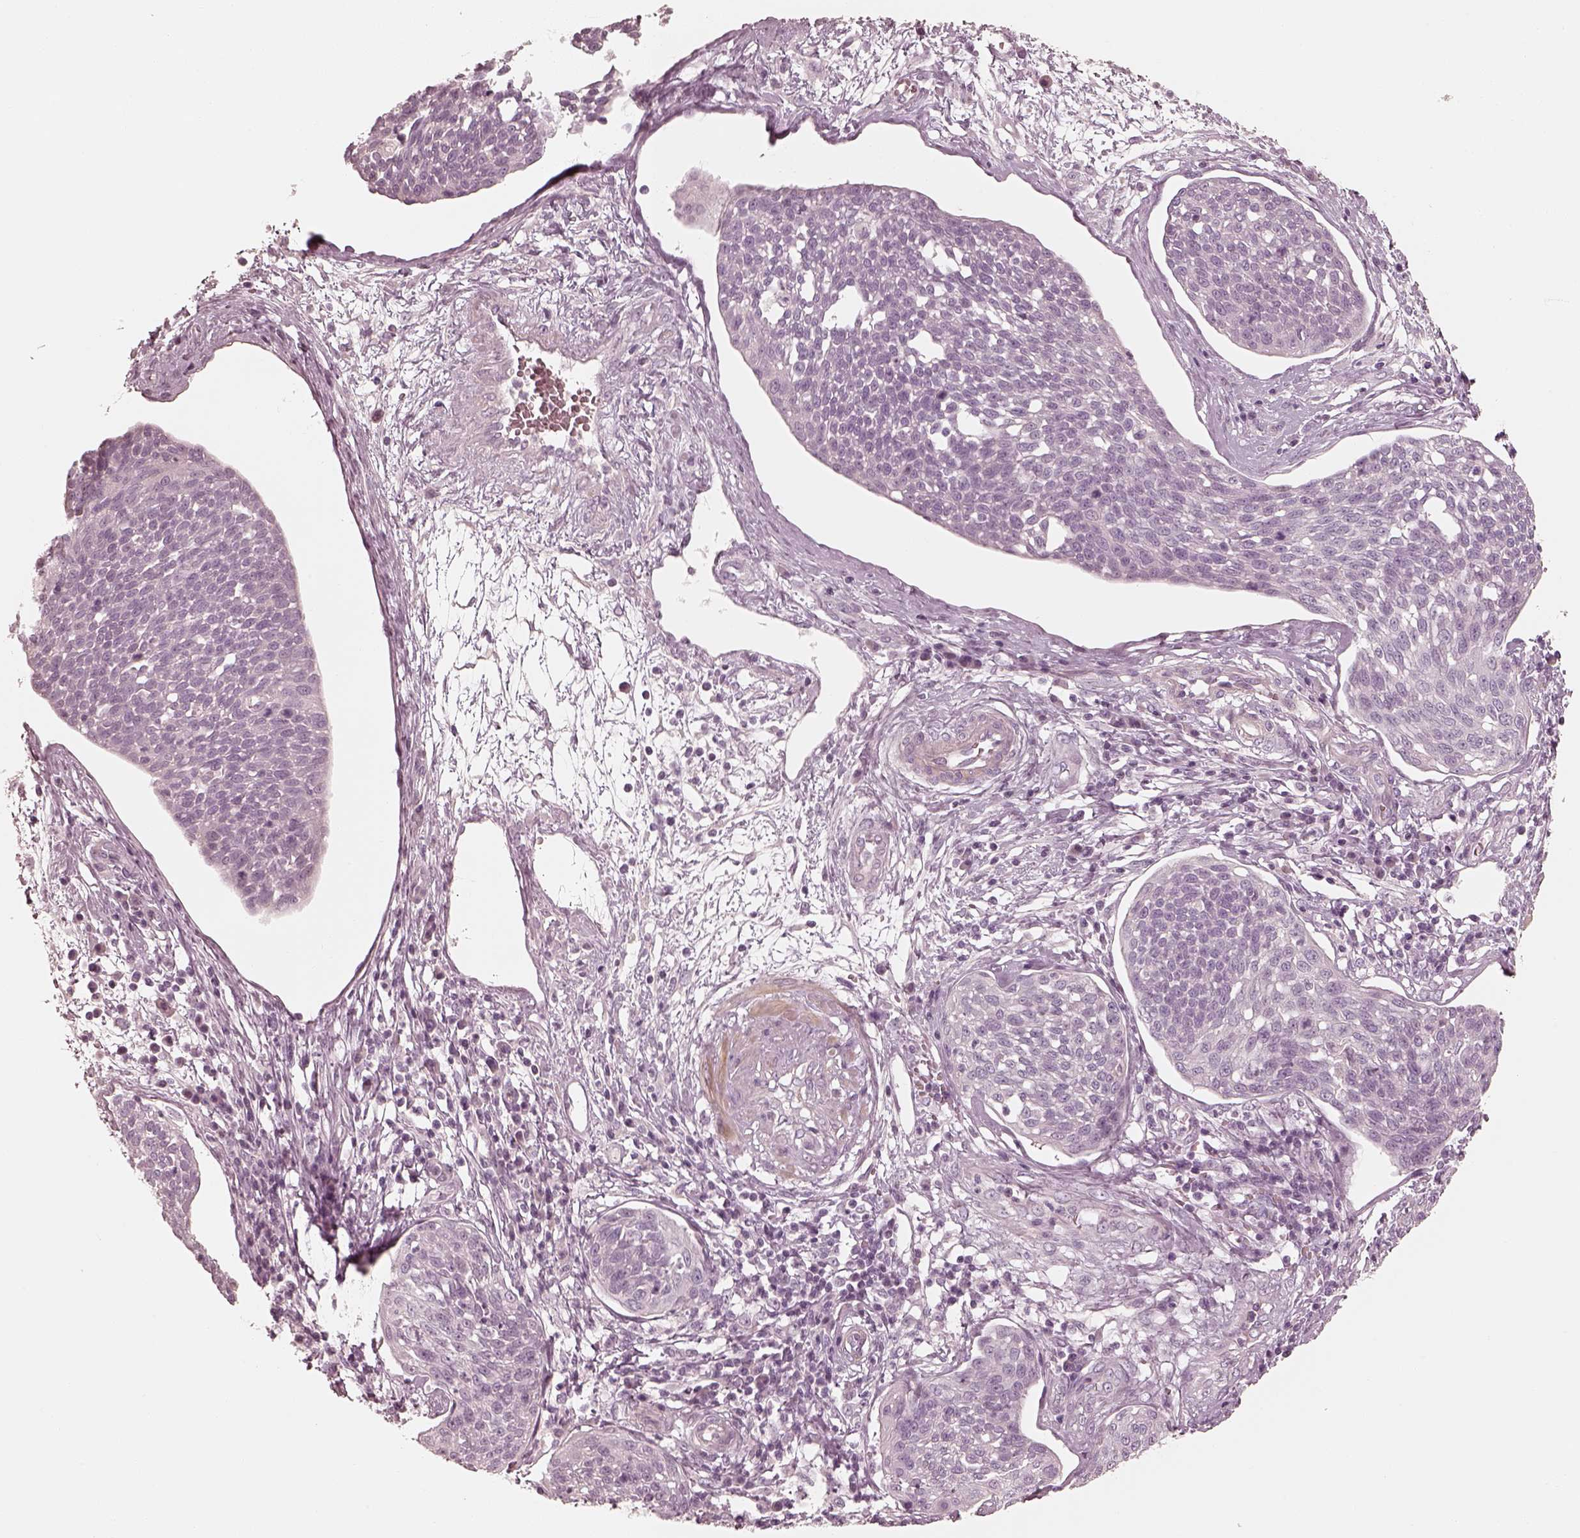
{"staining": {"intensity": "negative", "quantity": "none", "location": "none"}, "tissue": "cervical cancer", "cell_type": "Tumor cells", "image_type": "cancer", "snomed": [{"axis": "morphology", "description": "Squamous cell carcinoma, NOS"}, {"axis": "topography", "description": "Cervix"}], "caption": "Immunohistochemistry (IHC) image of neoplastic tissue: human squamous cell carcinoma (cervical) stained with DAB displays no significant protein expression in tumor cells.", "gene": "SPATA24", "patient": {"sex": "female", "age": 34}}